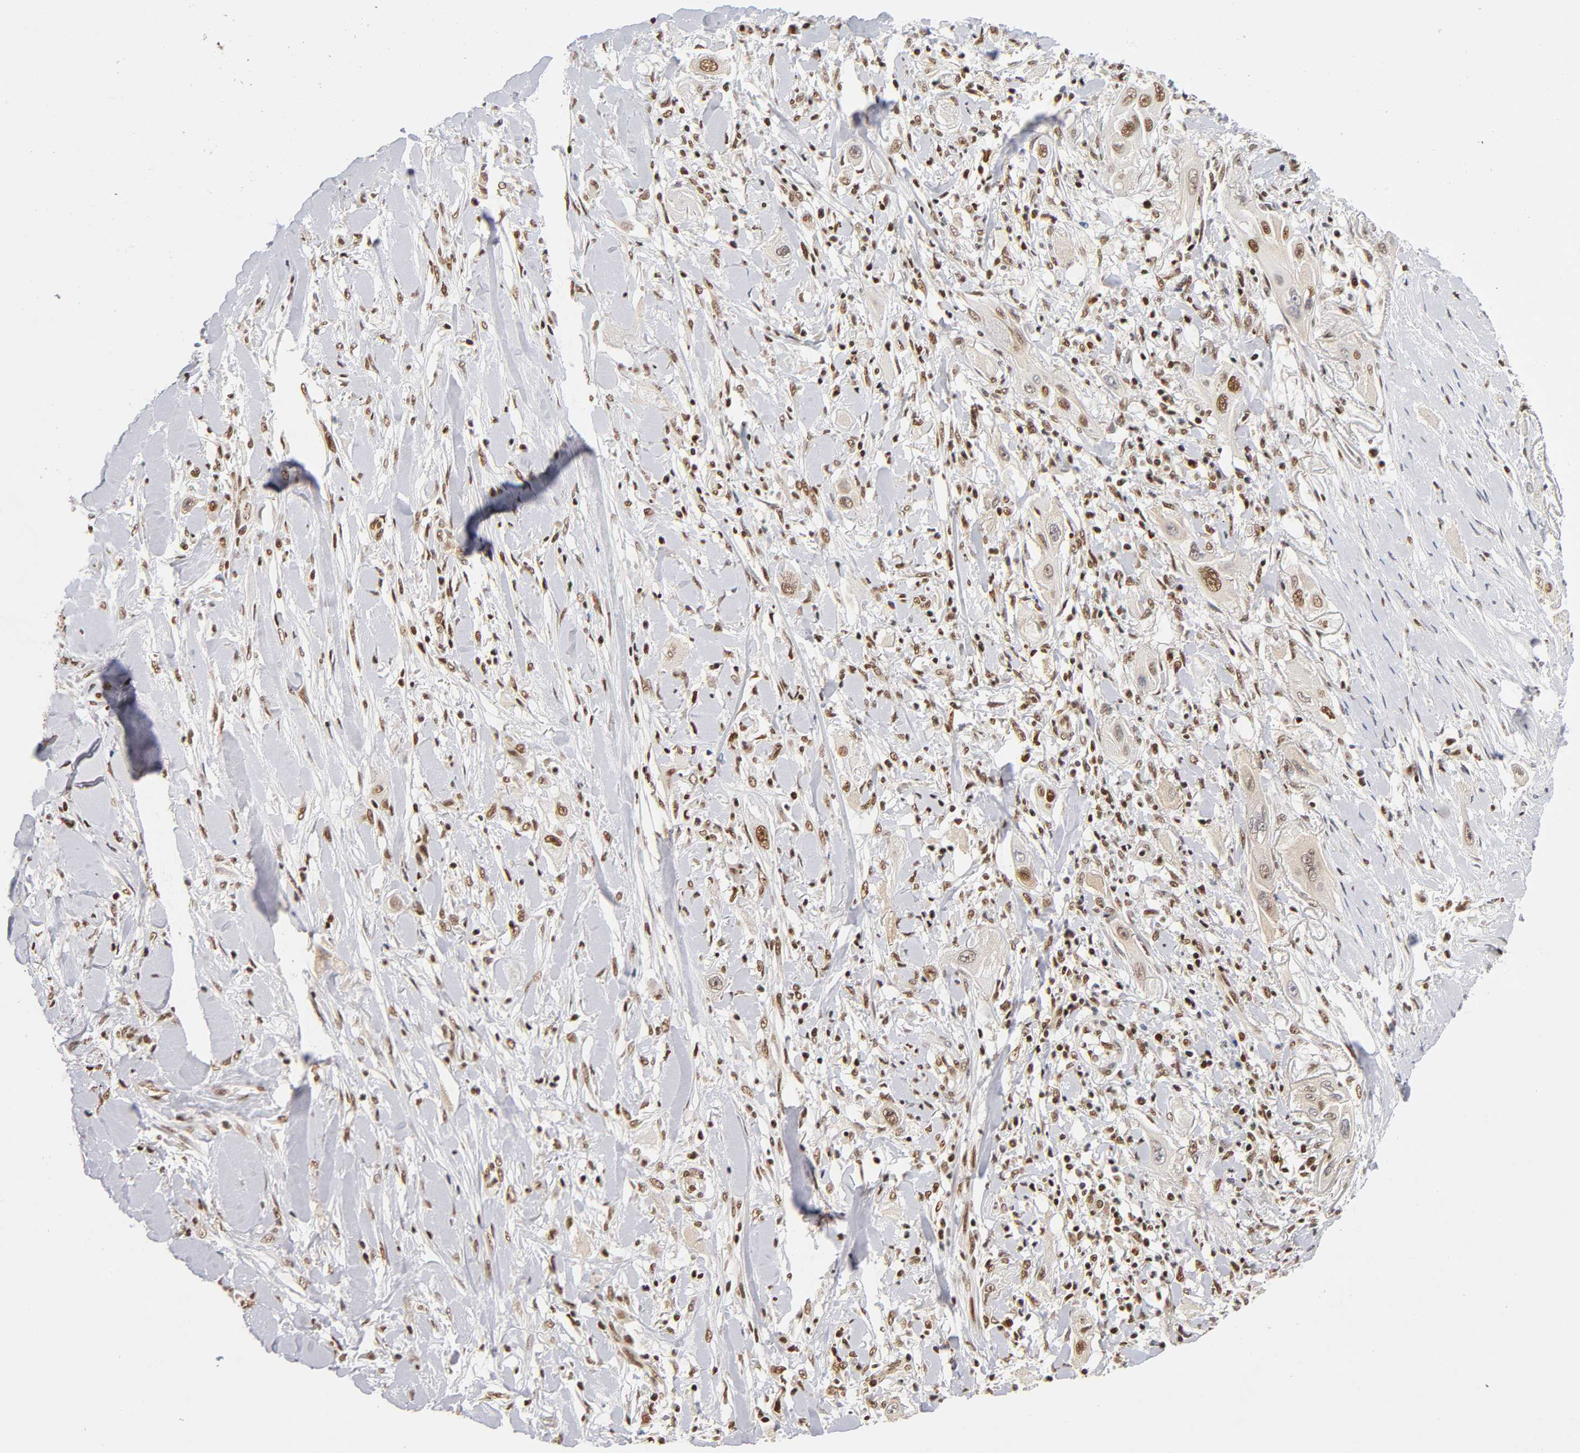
{"staining": {"intensity": "moderate", "quantity": ">75%", "location": "nuclear"}, "tissue": "lung cancer", "cell_type": "Tumor cells", "image_type": "cancer", "snomed": [{"axis": "morphology", "description": "Squamous cell carcinoma, NOS"}, {"axis": "topography", "description": "Lung"}], "caption": "Immunohistochemistry (IHC) (DAB) staining of lung cancer exhibits moderate nuclear protein positivity in approximately >75% of tumor cells.", "gene": "ILKAP", "patient": {"sex": "female", "age": 47}}